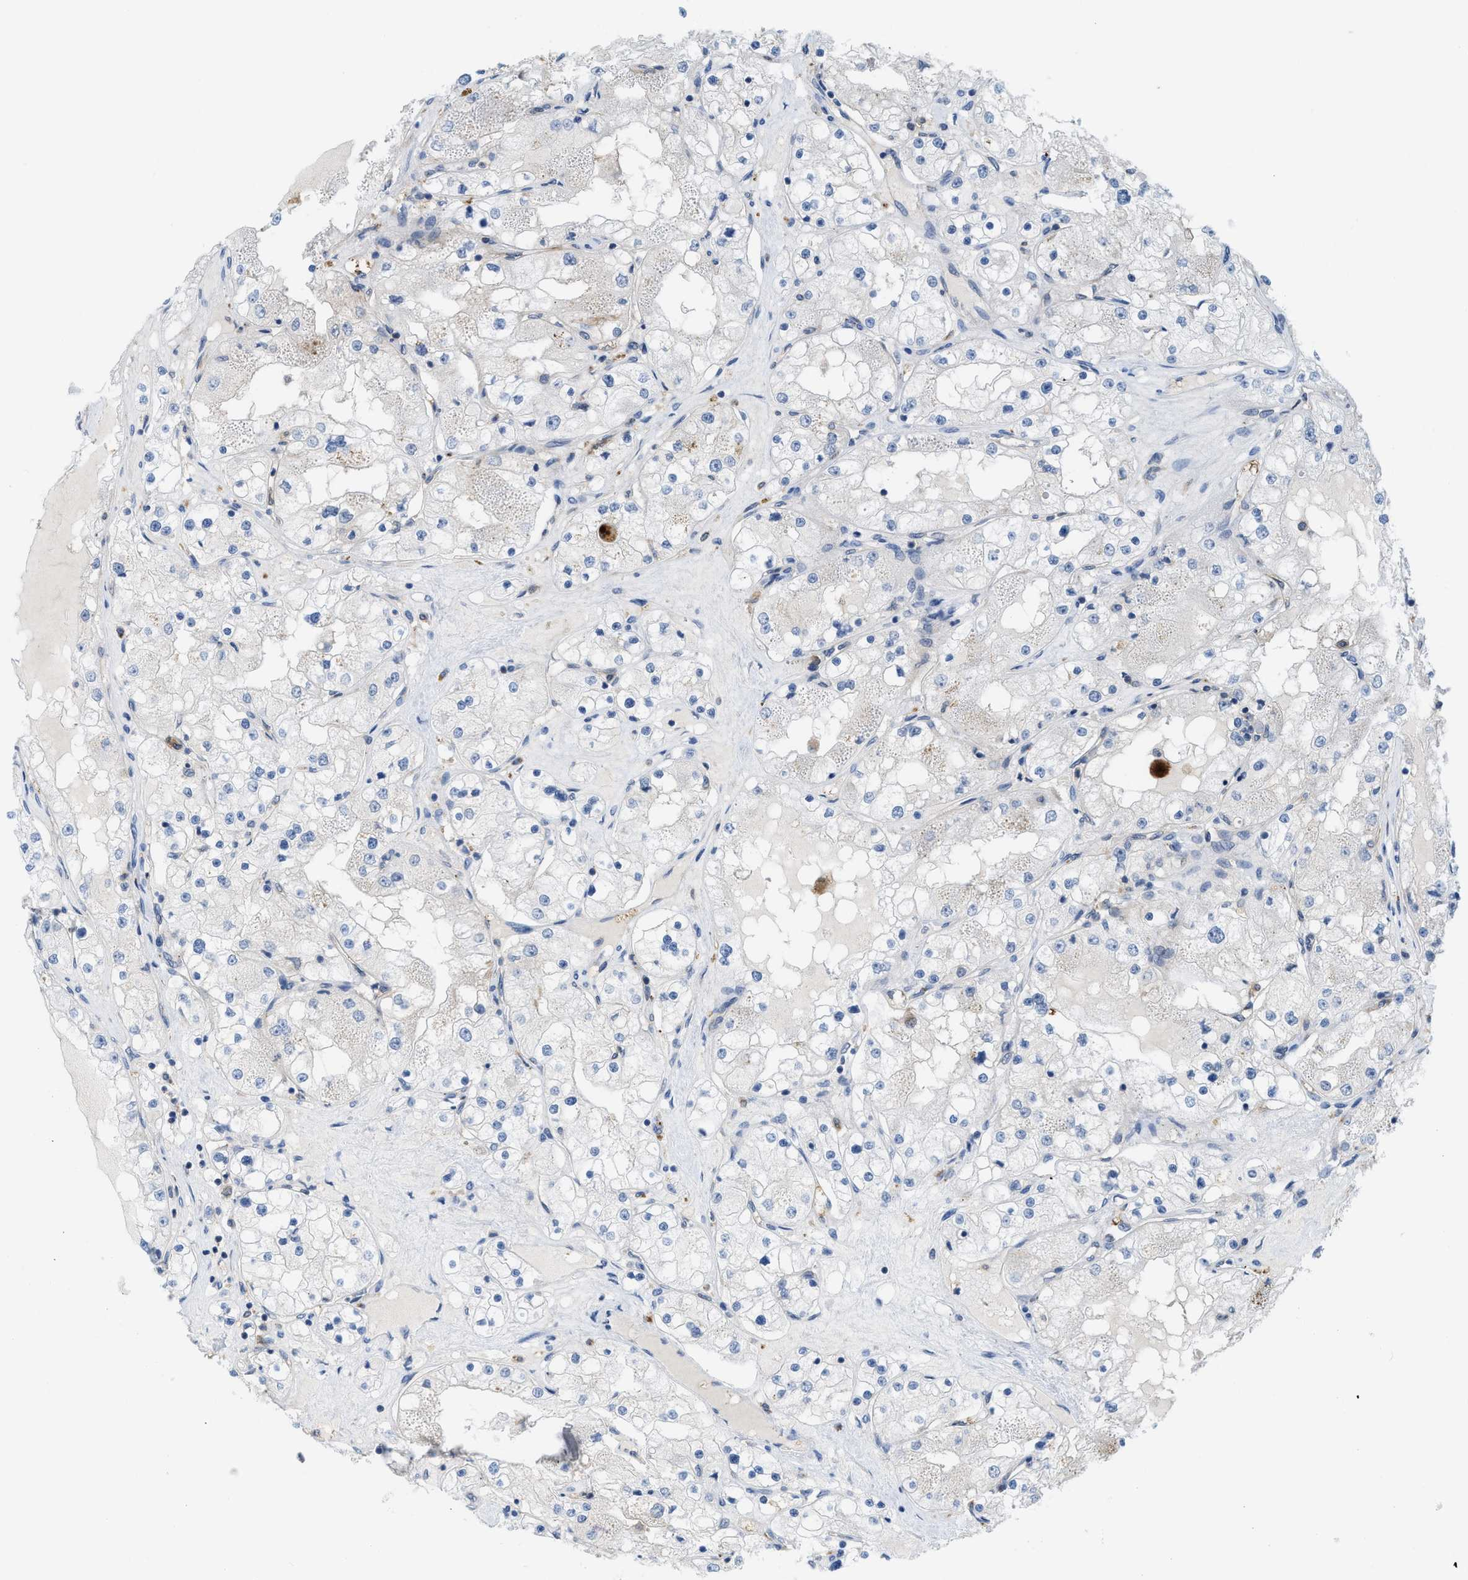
{"staining": {"intensity": "negative", "quantity": "none", "location": "none"}, "tissue": "renal cancer", "cell_type": "Tumor cells", "image_type": "cancer", "snomed": [{"axis": "morphology", "description": "Adenocarcinoma, NOS"}, {"axis": "topography", "description": "Kidney"}], "caption": "IHC of adenocarcinoma (renal) demonstrates no staining in tumor cells.", "gene": "CSTB", "patient": {"sex": "male", "age": 68}}